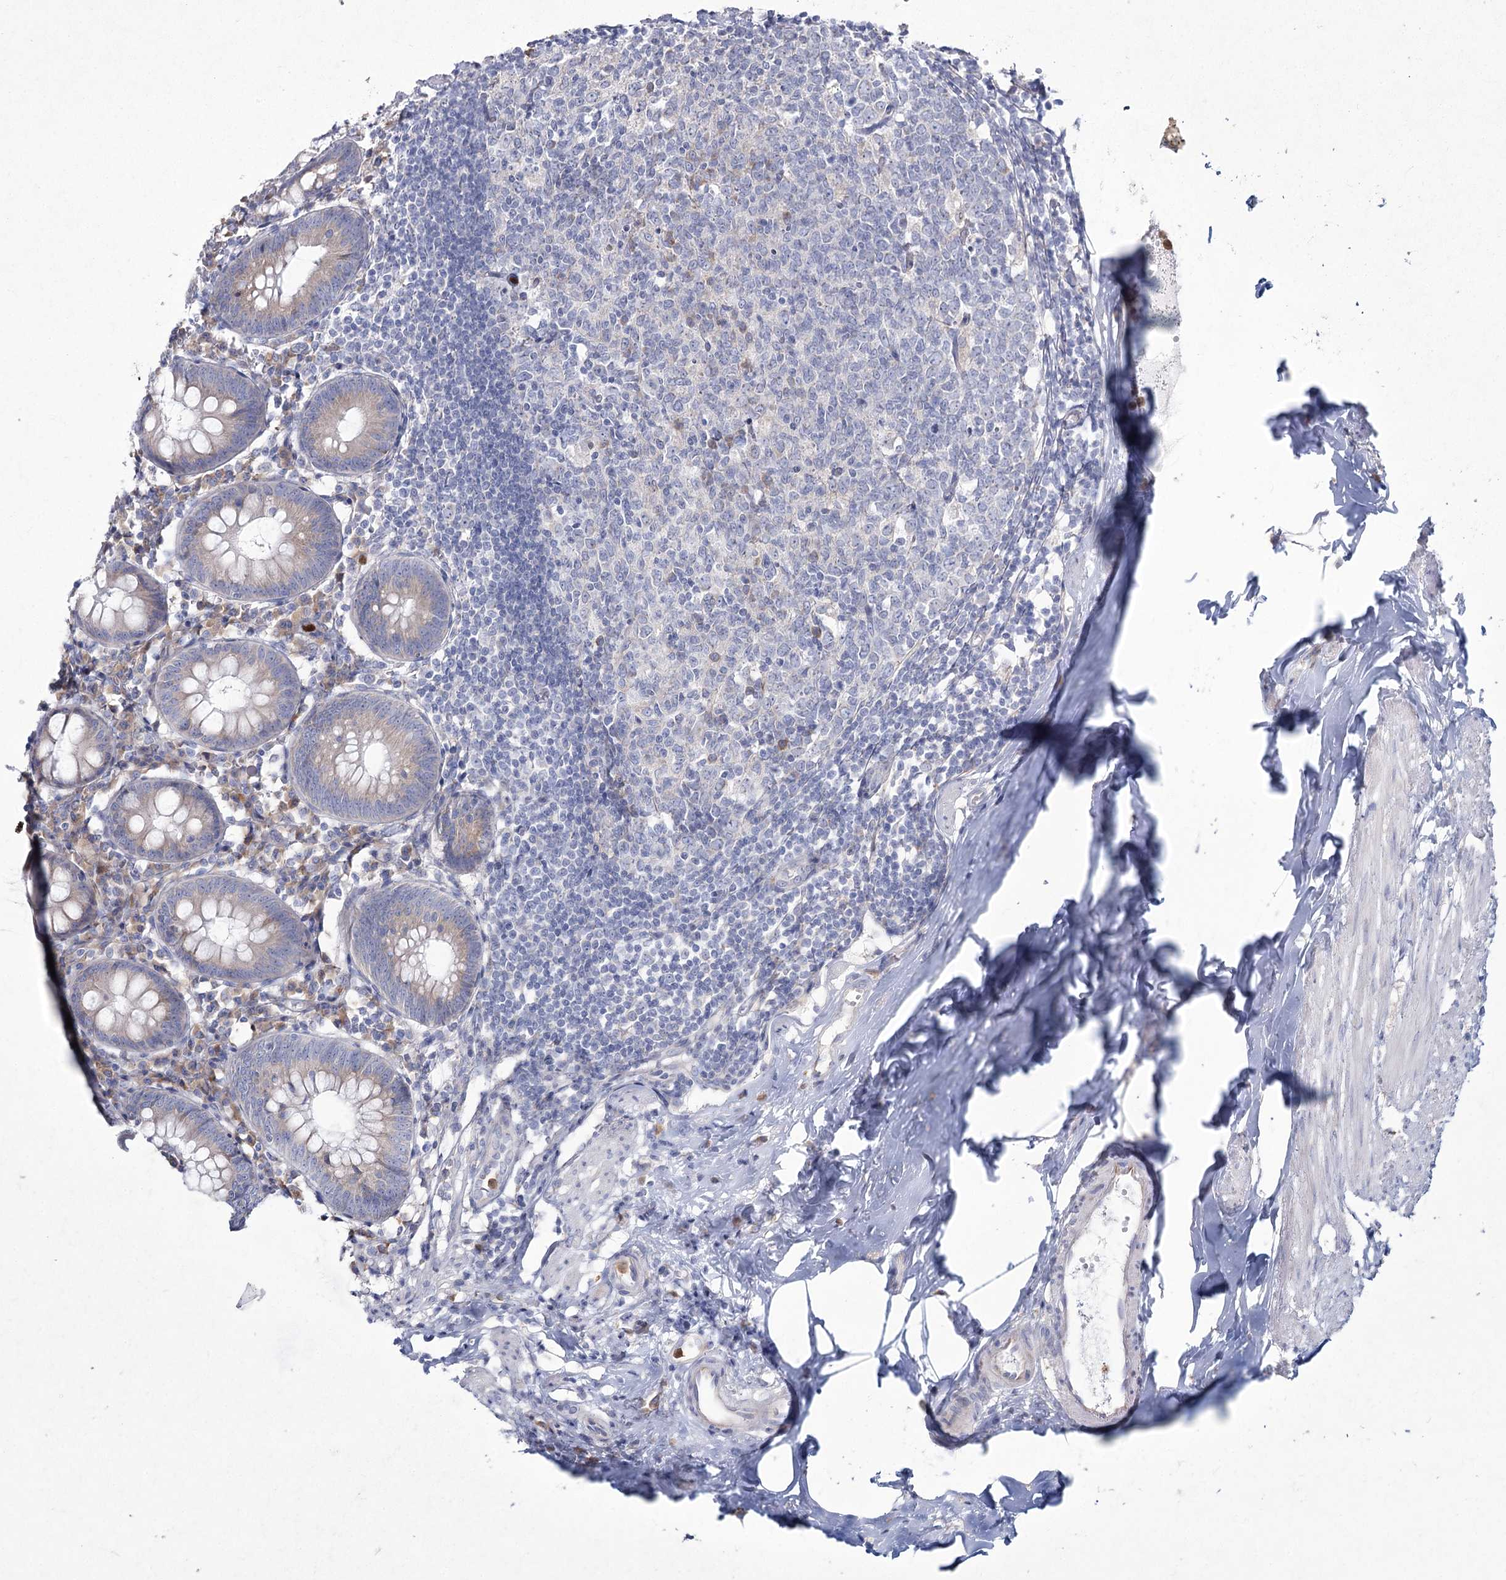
{"staining": {"intensity": "negative", "quantity": "none", "location": "none"}, "tissue": "appendix", "cell_type": "Glandular cells", "image_type": "normal", "snomed": [{"axis": "morphology", "description": "Normal tissue, NOS"}, {"axis": "topography", "description": "Appendix"}], "caption": "Glandular cells are negative for brown protein staining in benign appendix. (DAB (3,3'-diaminobenzidine) IHC, high magnification).", "gene": "NIPAL4", "patient": {"sex": "female", "age": 54}}